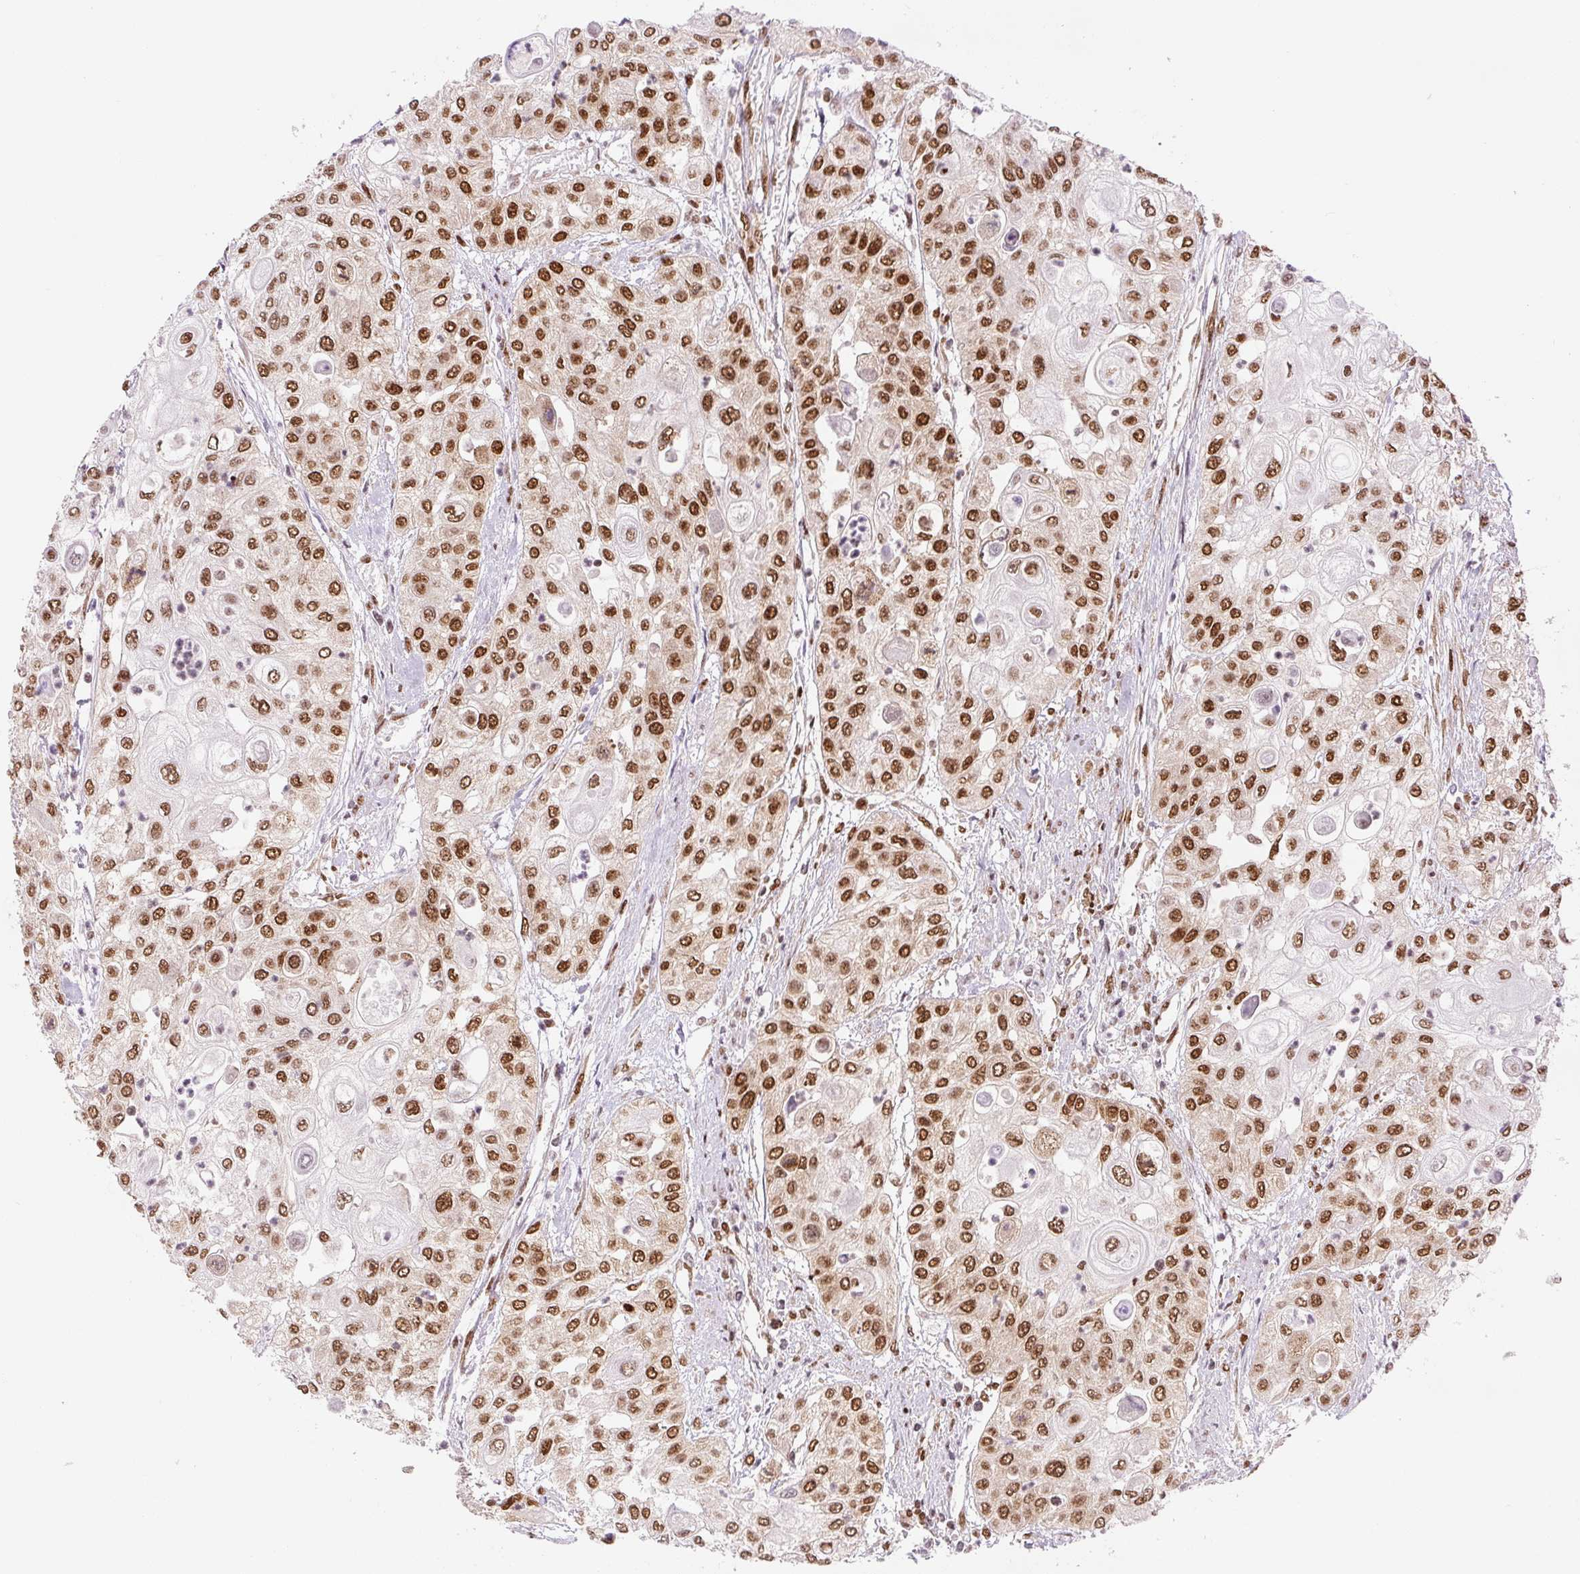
{"staining": {"intensity": "moderate", "quantity": ">75%", "location": "nuclear"}, "tissue": "urothelial cancer", "cell_type": "Tumor cells", "image_type": "cancer", "snomed": [{"axis": "morphology", "description": "Urothelial carcinoma, High grade"}, {"axis": "topography", "description": "Urinary bladder"}], "caption": "Tumor cells show moderate nuclear positivity in about >75% of cells in urothelial cancer. The staining was performed using DAB to visualize the protein expression in brown, while the nuclei were stained in blue with hematoxylin (Magnification: 20x).", "gene": "FUS", "patient": {"sex": "female", "age": 79}}